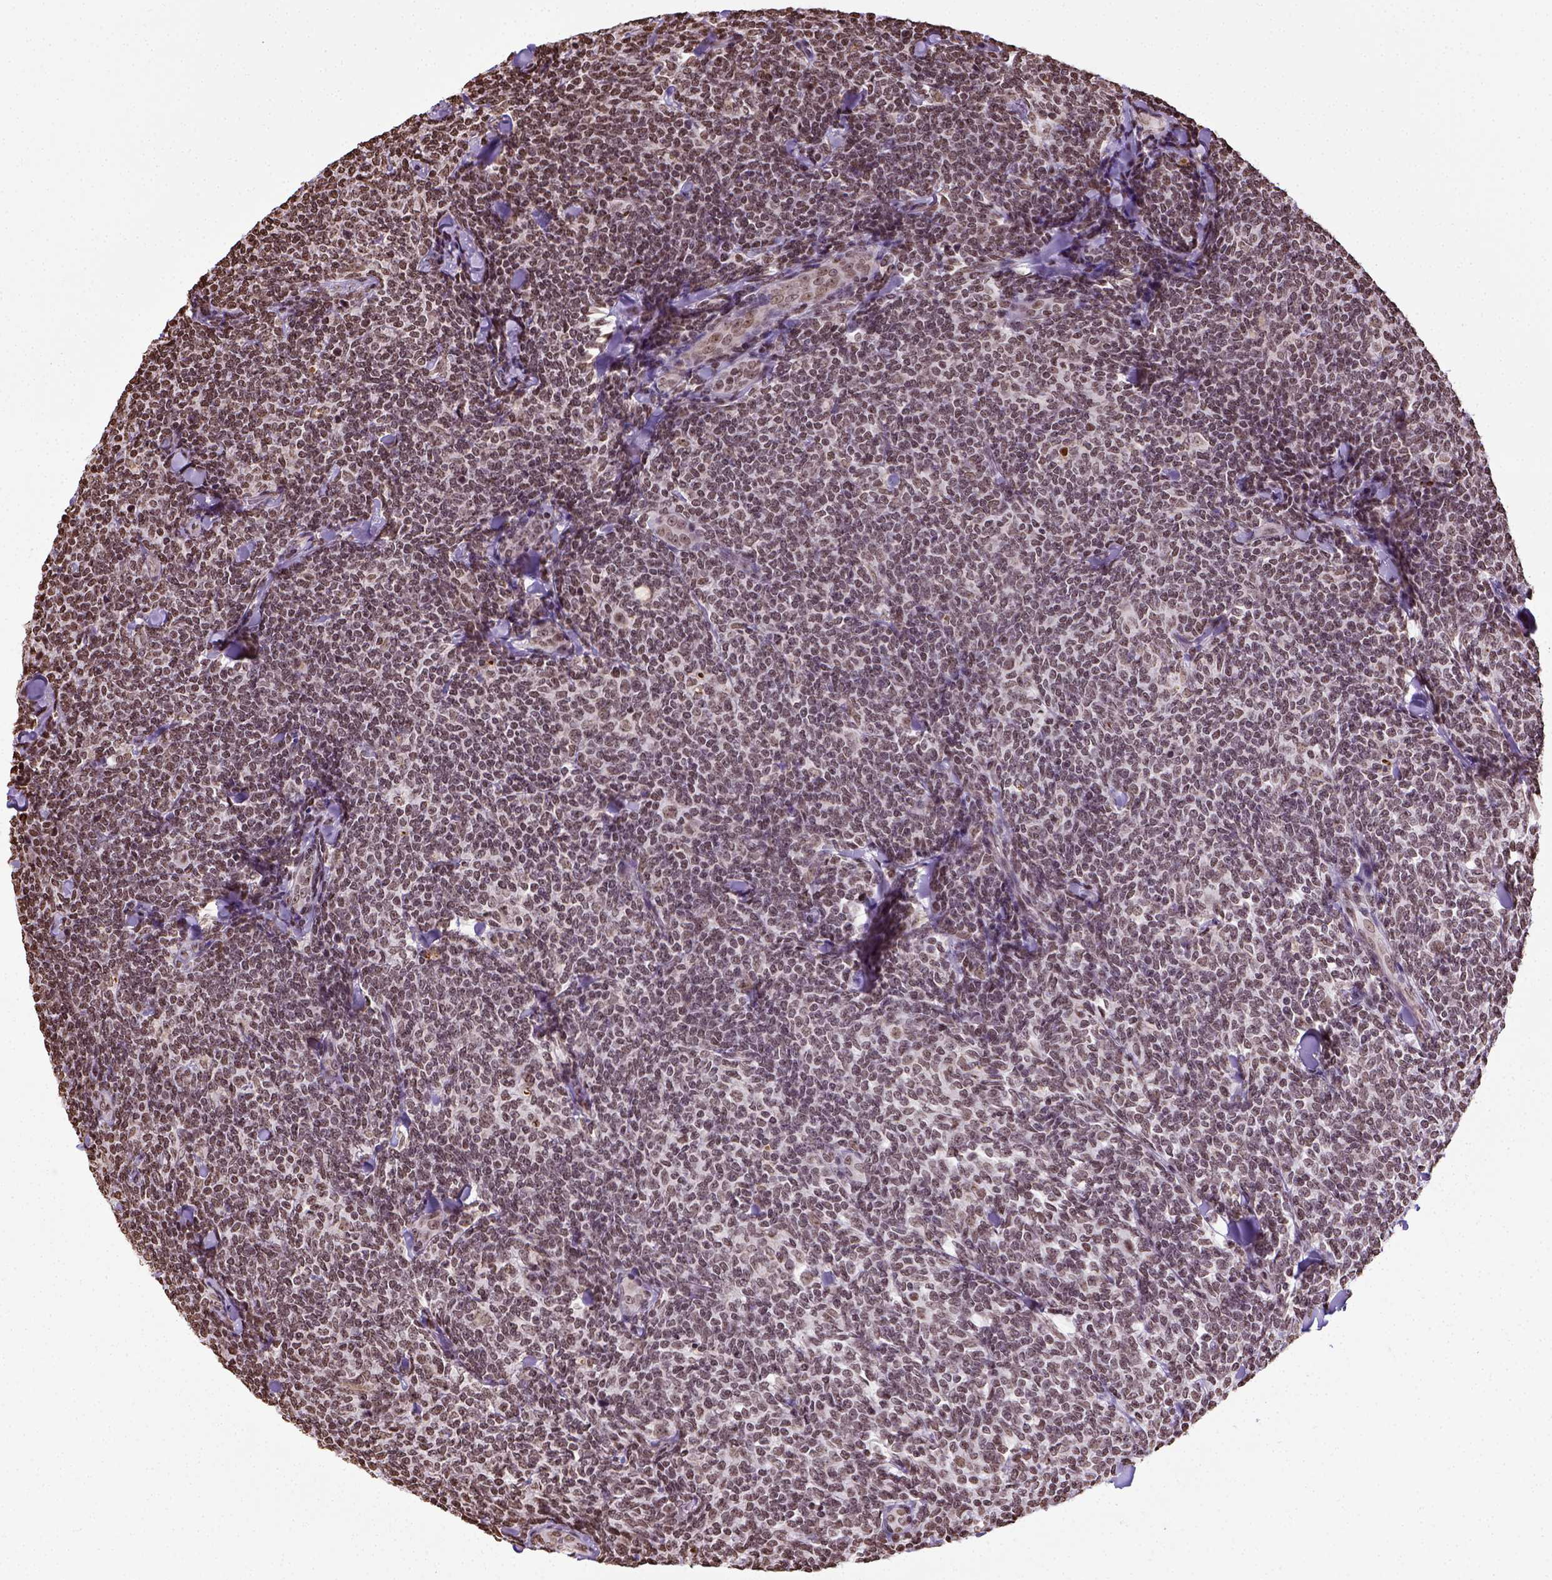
{"staining": {"intensity": "moderate", "quantity": ">75%", "location": "nuclear"}, "tissue": "lymphoma", "cell_type": "Tumor cells", "image_type": "cancer", "snomed": [{"axis": "morphology", "description": "Malignant lymphoma, non-Hodgkin's type, Low grade"}, {"axis": "topography", "description": "Lymph node"}], "caption": "Immunohistochemistry (IHC) staining of low-grade malignant lymphoma, non-Hodgkin's type, which demonstrates medium levels of moderate nuclear positivity in about >75% of tumor cells indicating moderate nuclear protein staining. The staining was performed using DAB (brown) for protein detection and nuclei were counterstained in hematoxylin (blue).", "gene": "ZNF75D", "patient": {"sex": "female", "age": 56}}